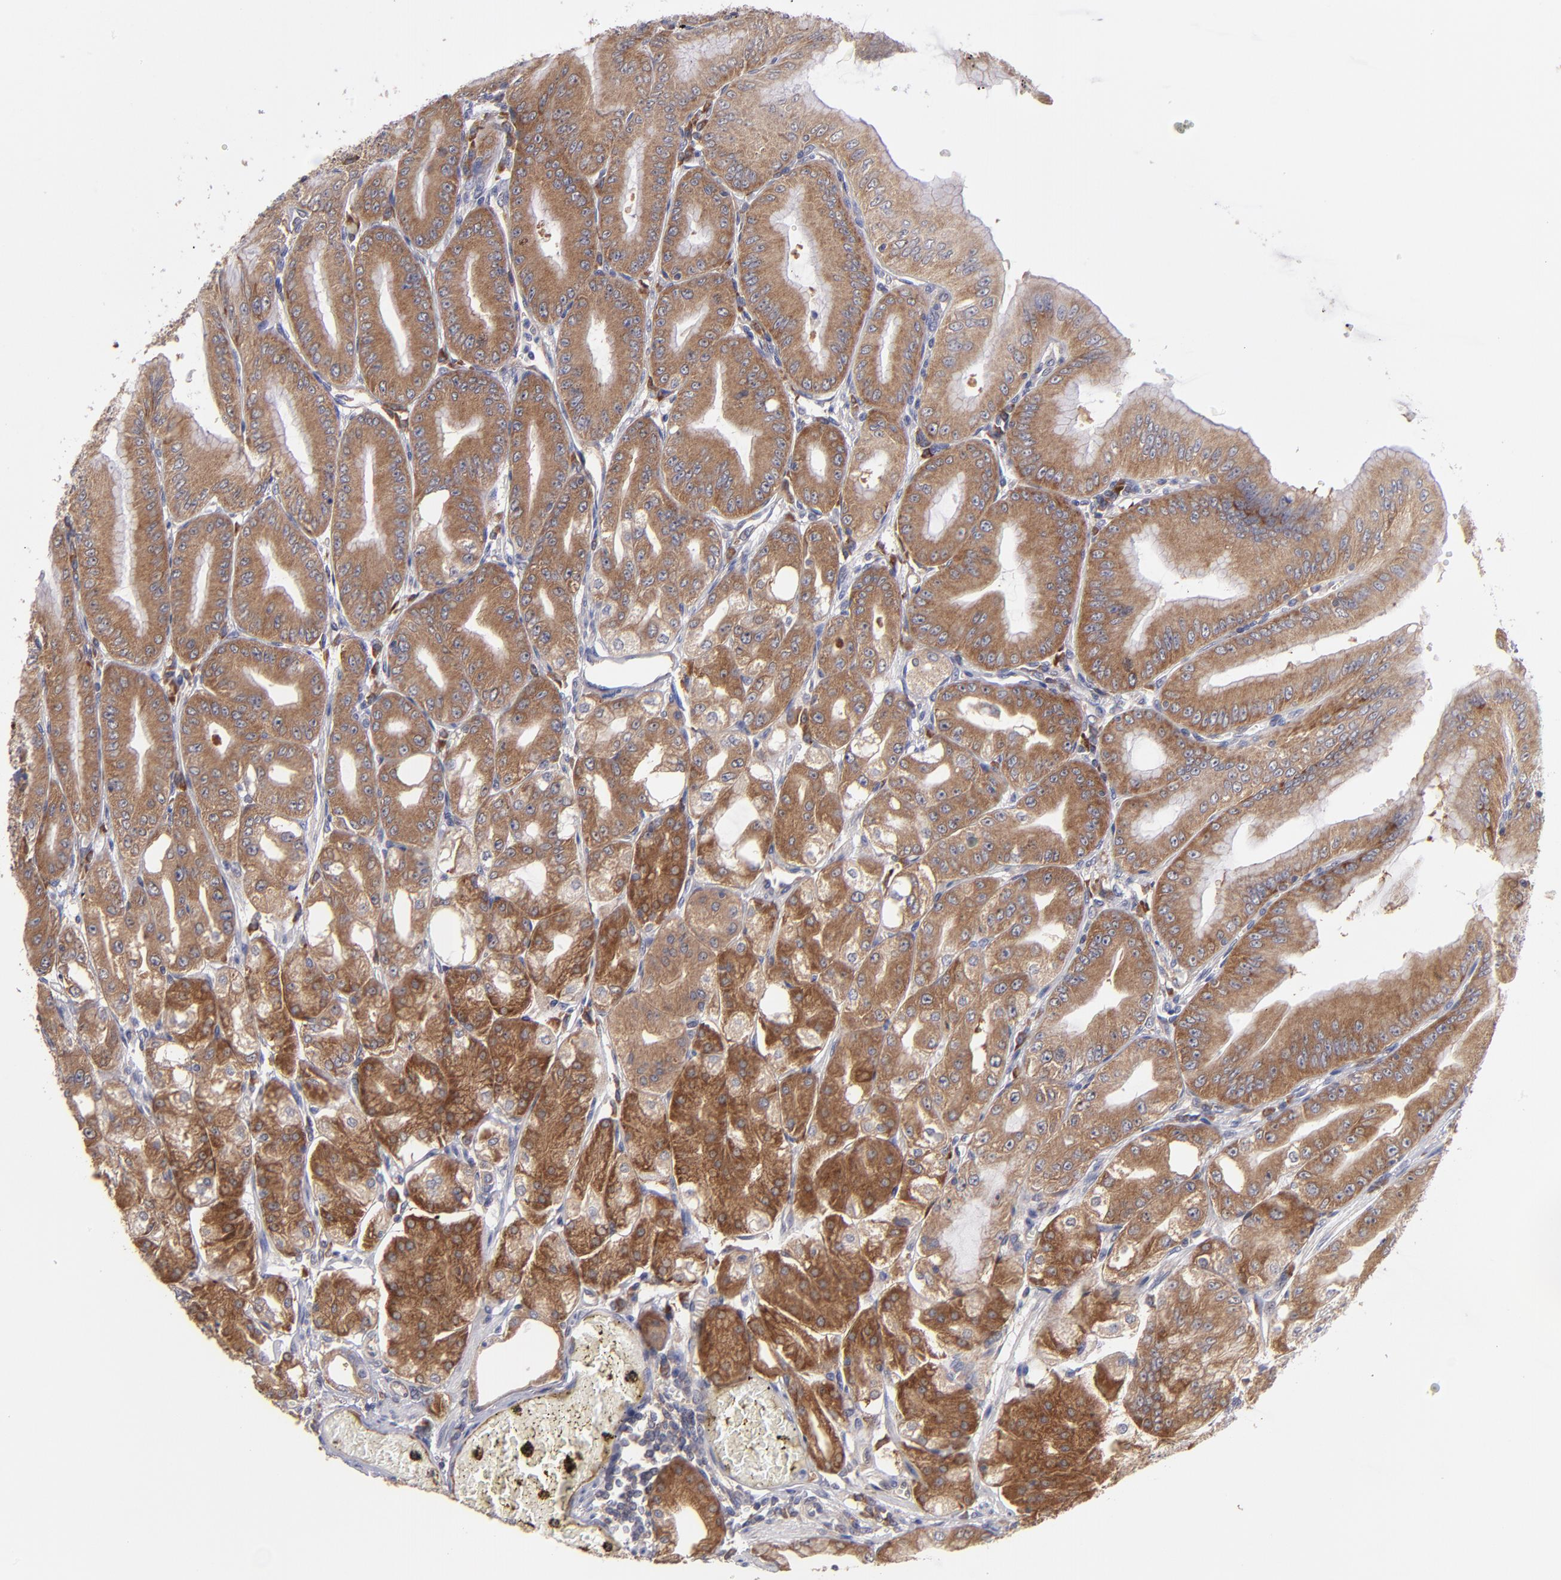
{"staining": {"intensity": "moderate", "quantity": "25%-75%", "location": "cytoplasmic/membranous"}, "tissue": "stomach", "cell_type": "Glandular cells", "image_type": "normal", "snomed": [{"axis": "morphology", "description": "Normal tissue, NOS"}, {"axis": "topography", "description": "Stomach, lower"}], "caption": "Moderate cytoplasmic/membranous staining is present in approximately 25%-75% of glandular cells in benign stomach. (Brightfield microscopy of DAB IHC at high magnification).", "gene": "EIF3L", "patient": {"sex": "male", "age": 71}}